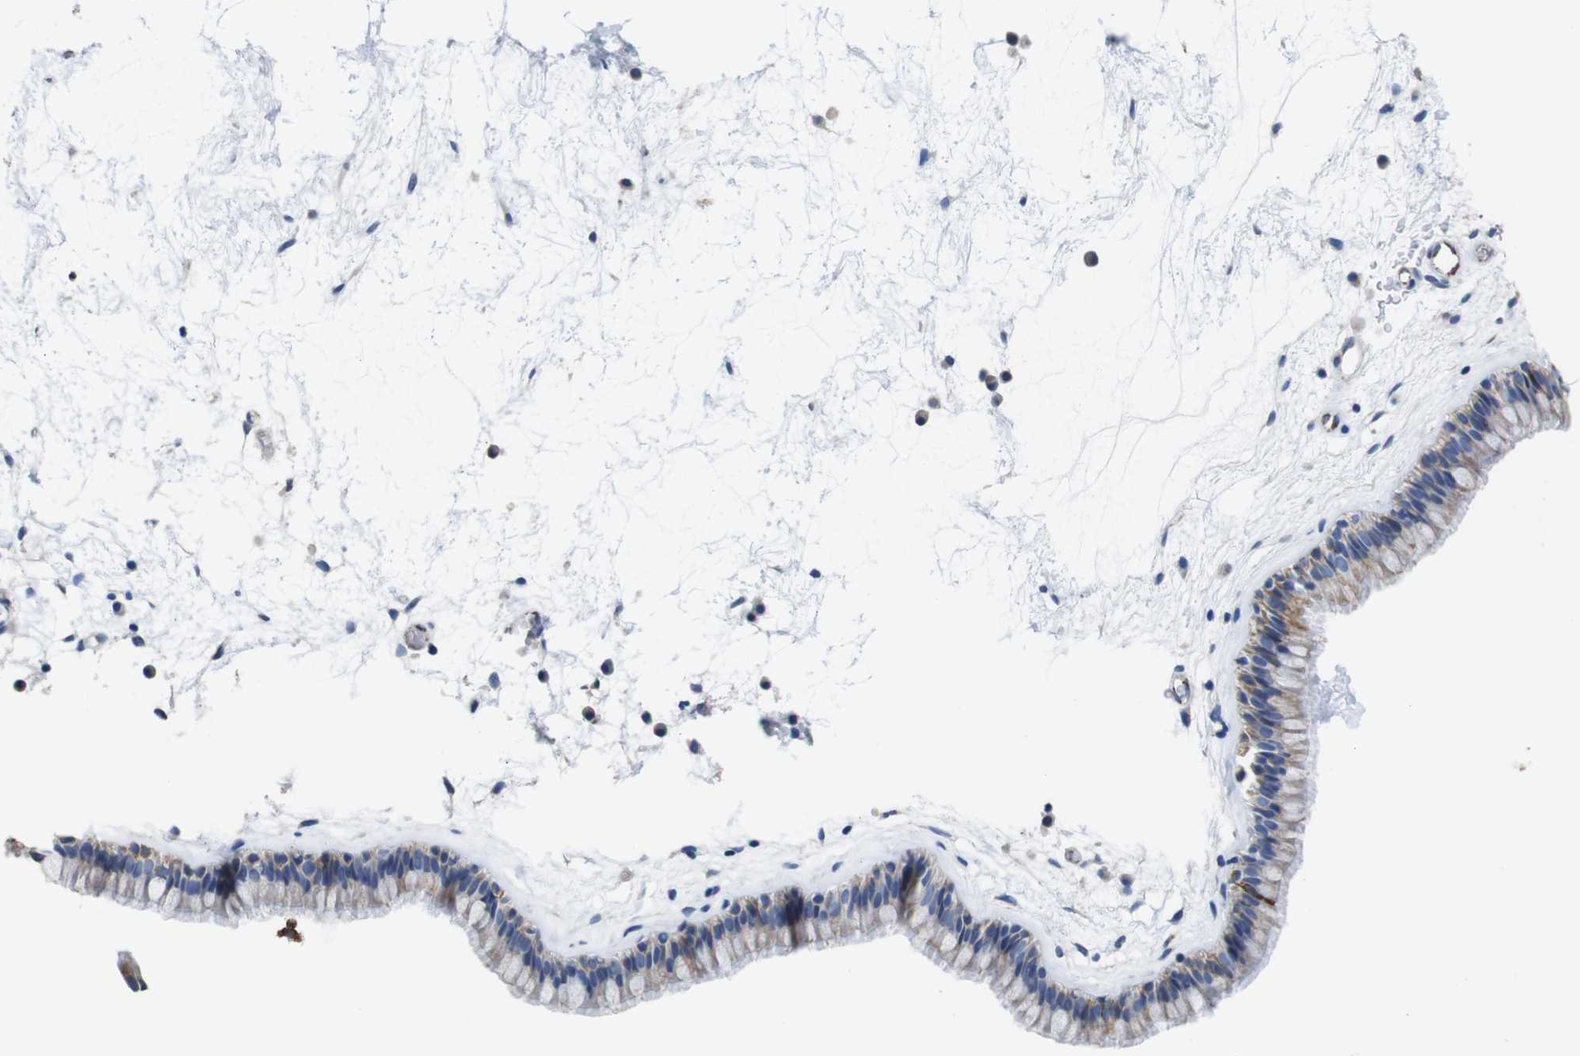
{"staining": {"intensity": "moderate", "quantity": "25%-75%", "location": "cytoplasmic/membranous"}, "tissue": "nasopharynx", "cell_type": "Respiratory epithelial cells", "image_type": "normal", "snomed": [{"axis": "morphology", "description": "Normal tissue, NOS"}, {"axis": "morphology", "description": "Inflammation, NOS"}, {"axis": "topography", "description": "Nasopharynx"}], "caption": "This image displays unremarkable nasopharynx stained with IHC to label a protein in brown. The cytoplasmic/membranous of respiratory epithelial cells show moderate positivity for the protein. Nuclei are counter-stained blue.", "gene": "MAOA", "patient": {"sex": "male", "age": 48}}